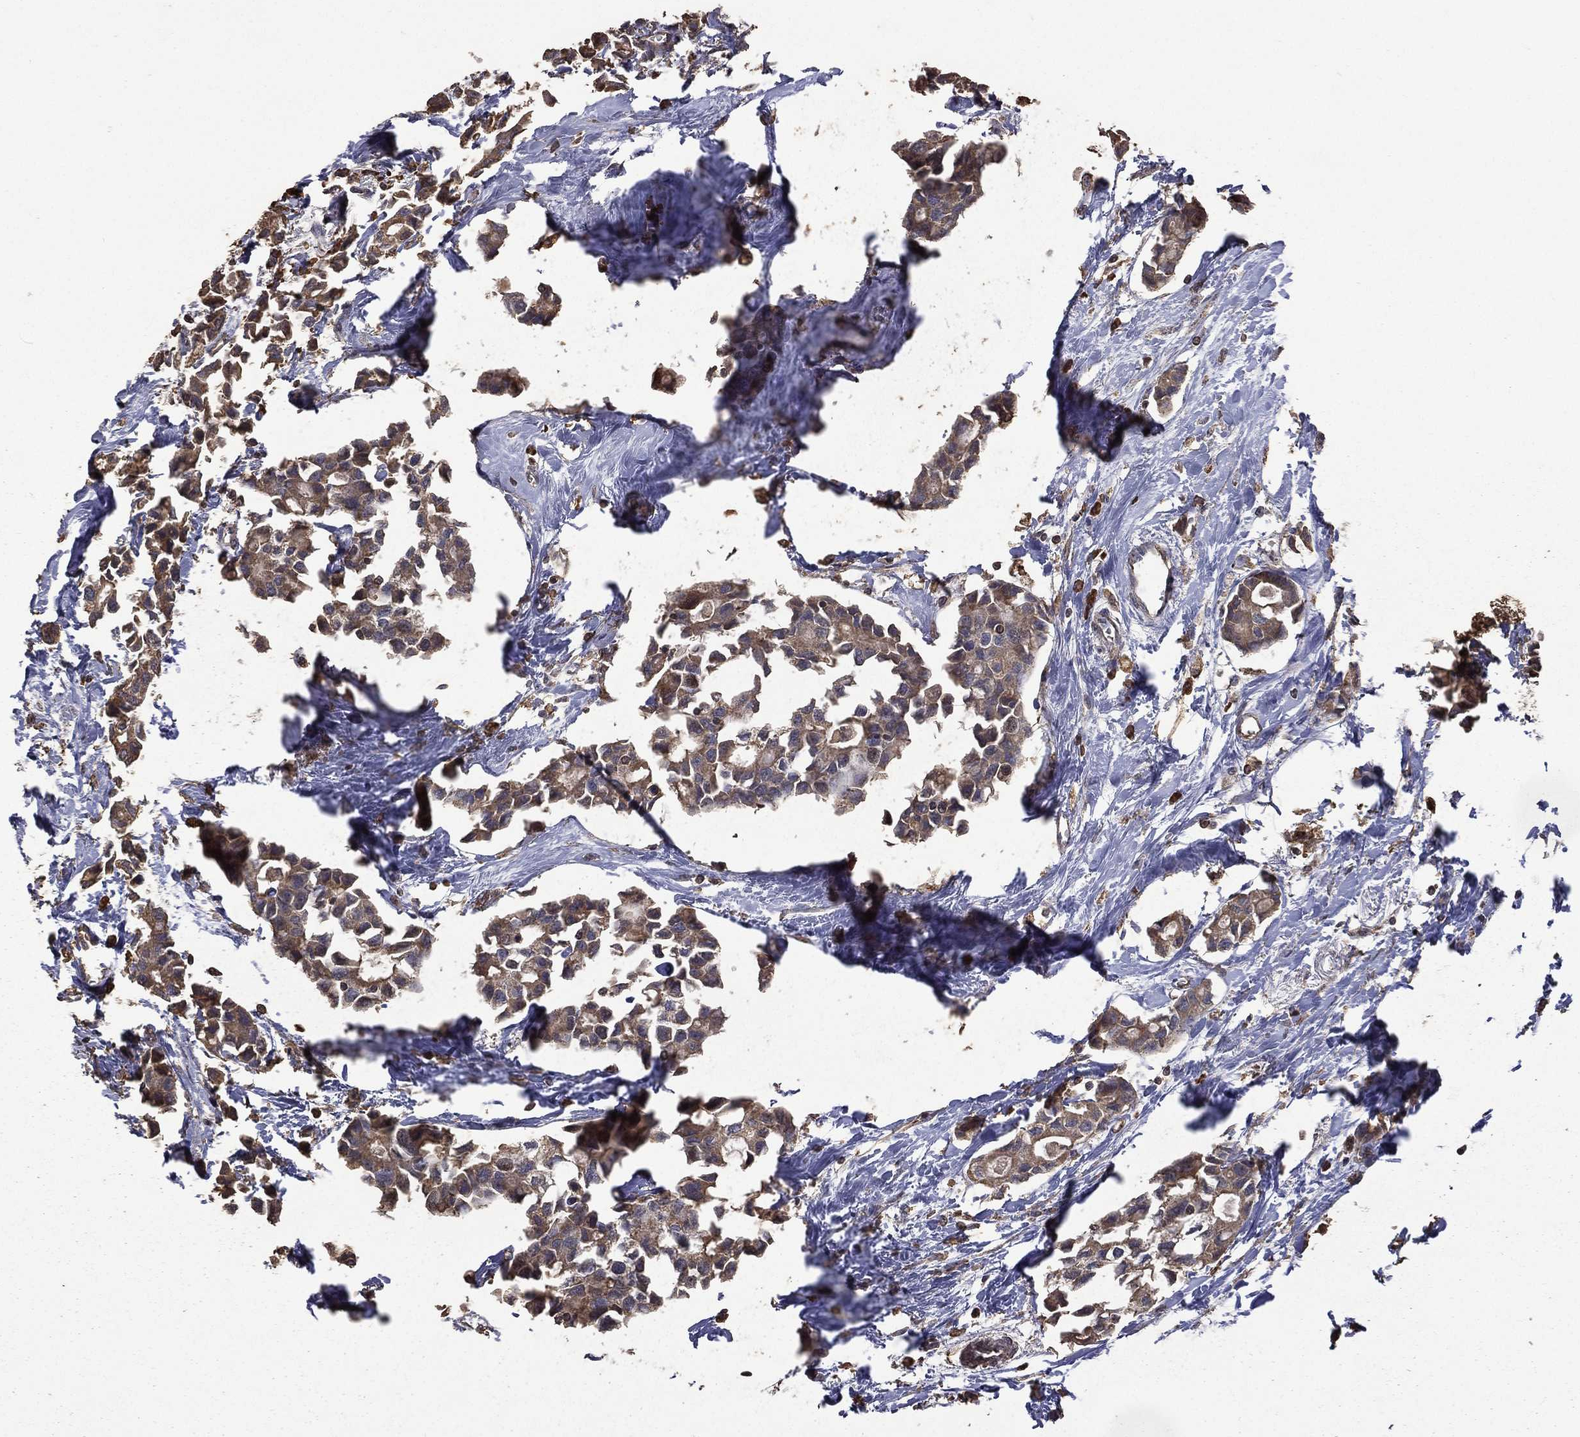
{"staining": {"intensity": "weak", "quantity": ">75%", "location": "cytoplasmic/membranous"}, "tissue": "breast cancer", "cell_type": "Tumor cells", "image_type": "cancer", "snomed": [{"axis": "morphology", "description": "Duct carcinoma"}, {"axis": "topography", "description": "Breast"}], "caption": "The photomicrograph displays staining of breast cancer, revealing weak cytoplasmic/membranous protein expression (brown color) within tumor cells.", "gene": "METTL27", "patient": {"sex": "female", "age": 83}}